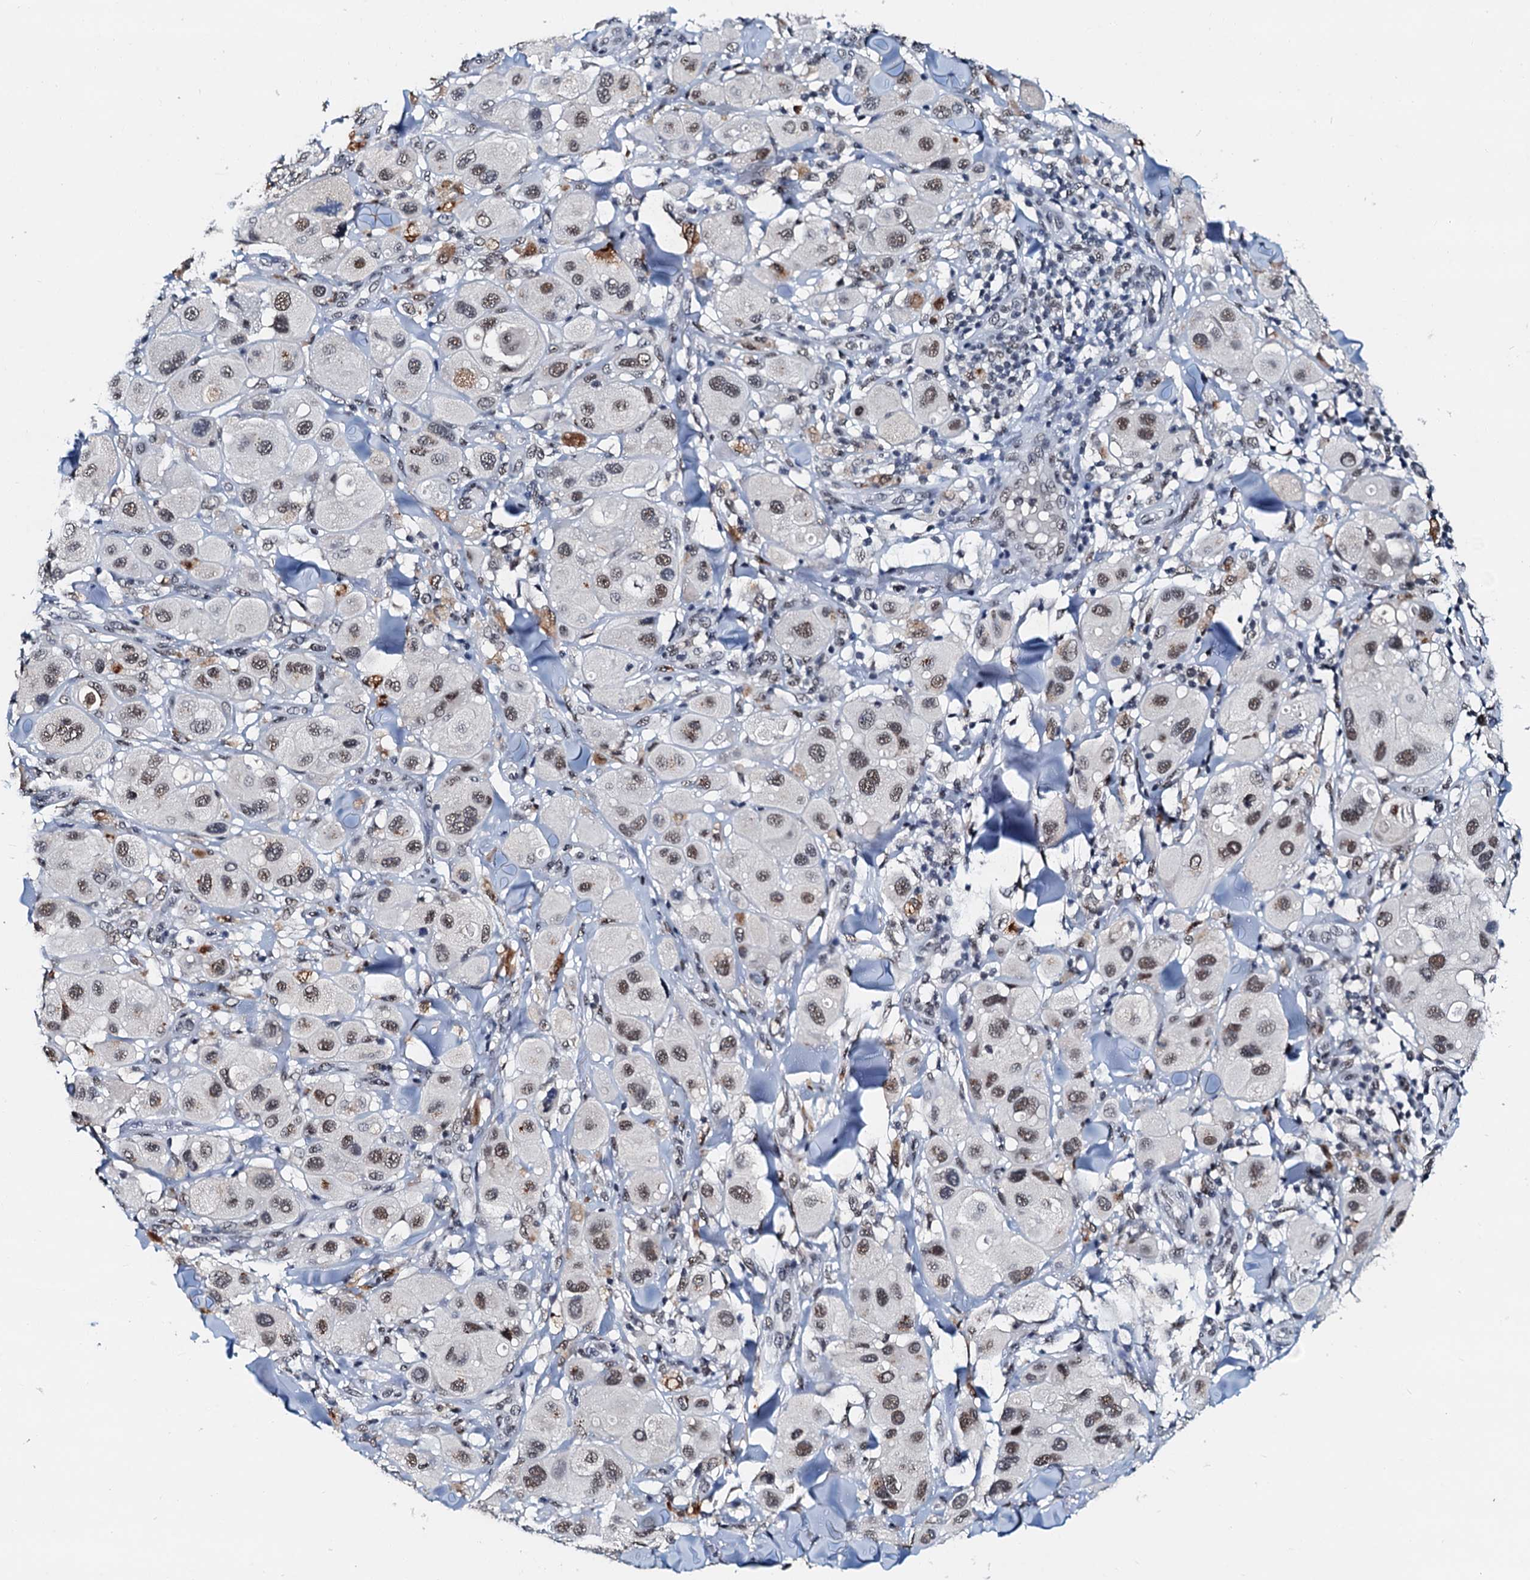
{"staining": {"intensity": "moderate", "quantity": ">75%", "location": "nuclear"}, "tissue": "melanoma", "cell_type": "Tumor cells", "image_type": "cancer", "snomed": [{"axis": "morphology", "description": "Malignant melanoma, Metastatic site"}, {"axis": "topography", "description": "Skin"}], "caption": "Malignant melanoma (metastatic site) stained with DAB immunohistochemistry reveals medium levels of moderate nuclear positivity in approximately >75% of tumor cells.", "gene": "SNRPD1", "patient": {"sex": "male", "age": 41}}